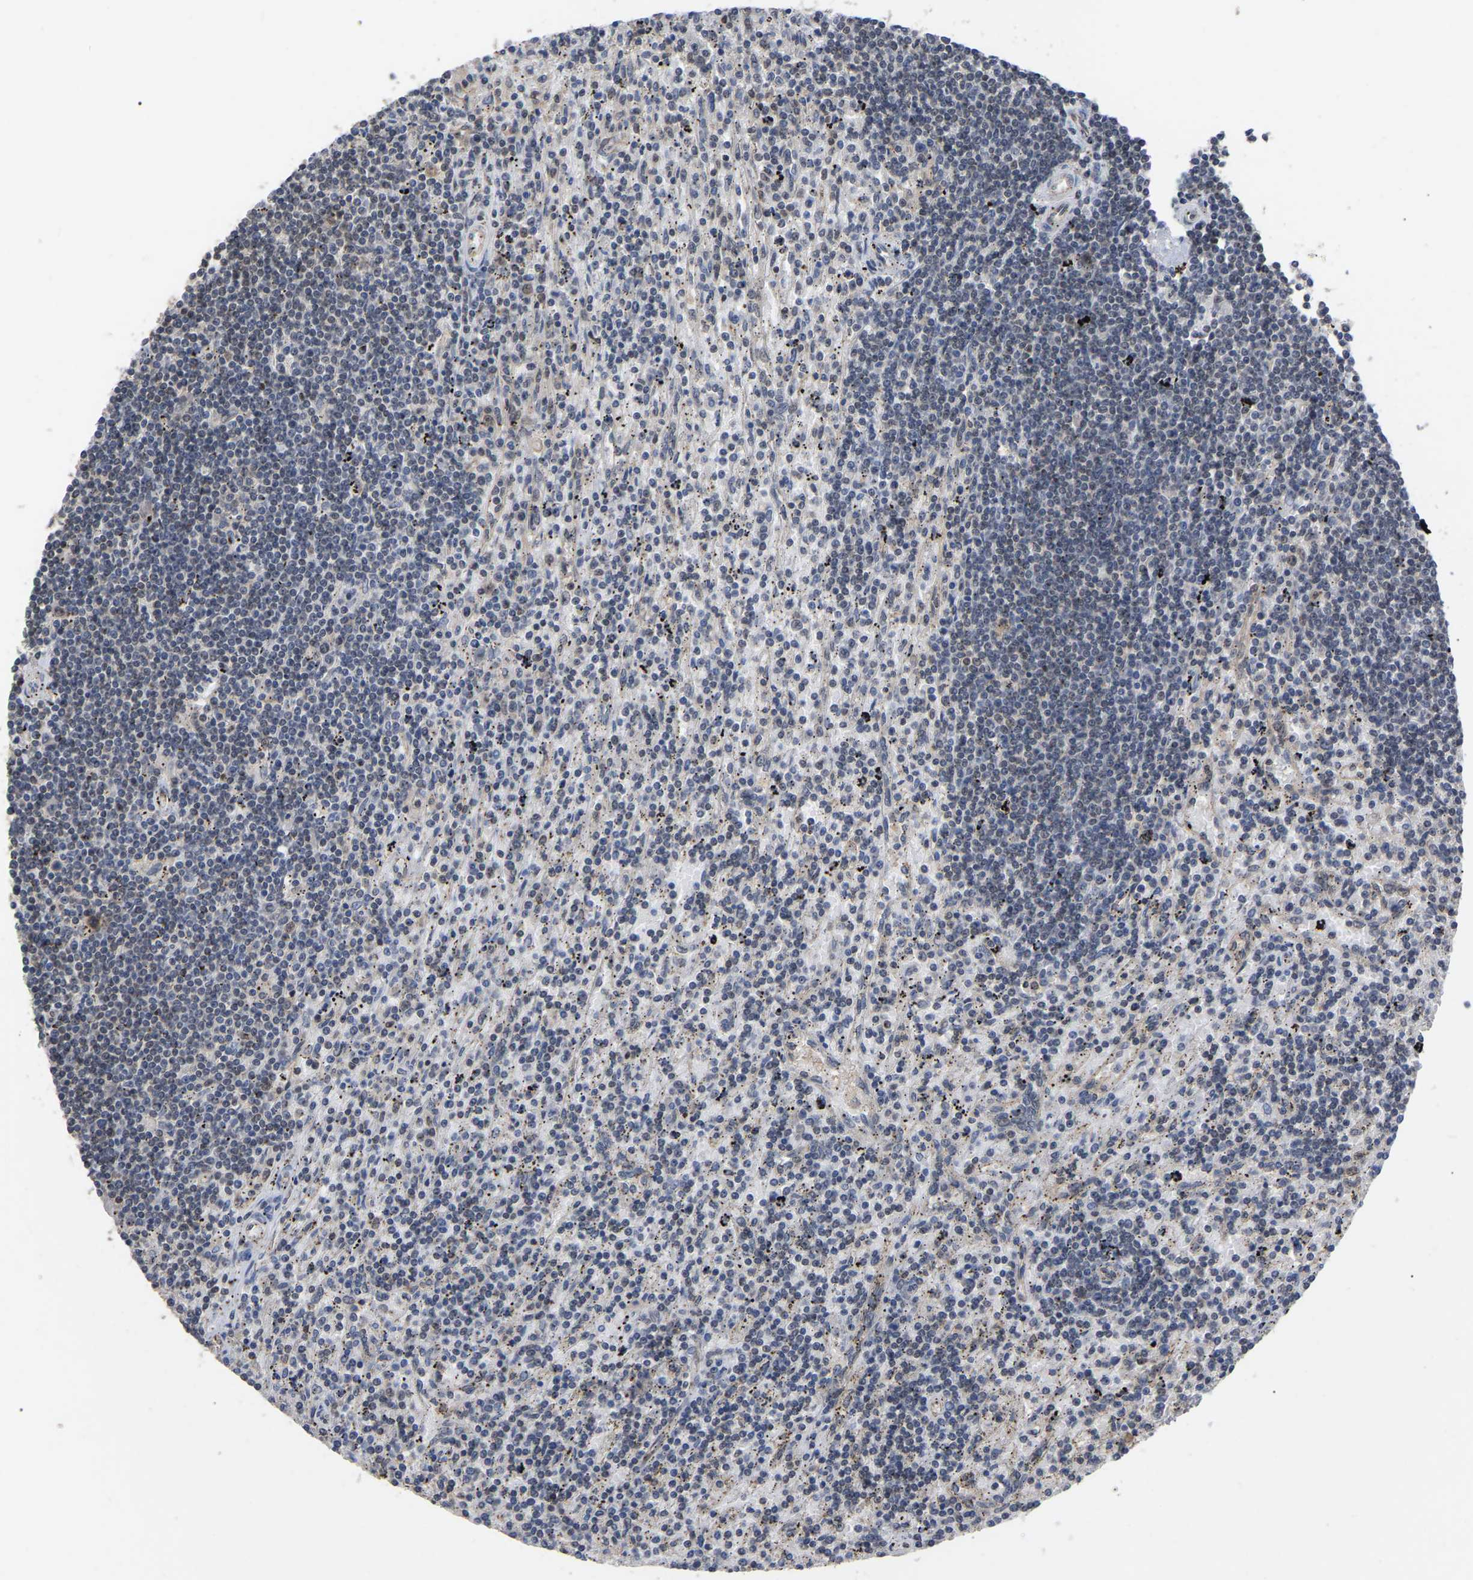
{"staining": {"intensity": "negative", "quantity": "none", "location": "none"}, "tissue": "lymphoma", "cell_type": "Tumor cells", "image_type": "cancer", "snomed": [{"axis": "morphology", "description": "Malignant lymphoma, non-Hodgkin's type, Low grade"}, {"axis": "topography", "description": "Spleen"}], "caption": "High power microscopy micrograph of an immunohistochemistry image of lymphoma, revealing no significant staining in tumor cells.", "gene": "JAZF1", "patient": {"sex": "male", "age": 76}}